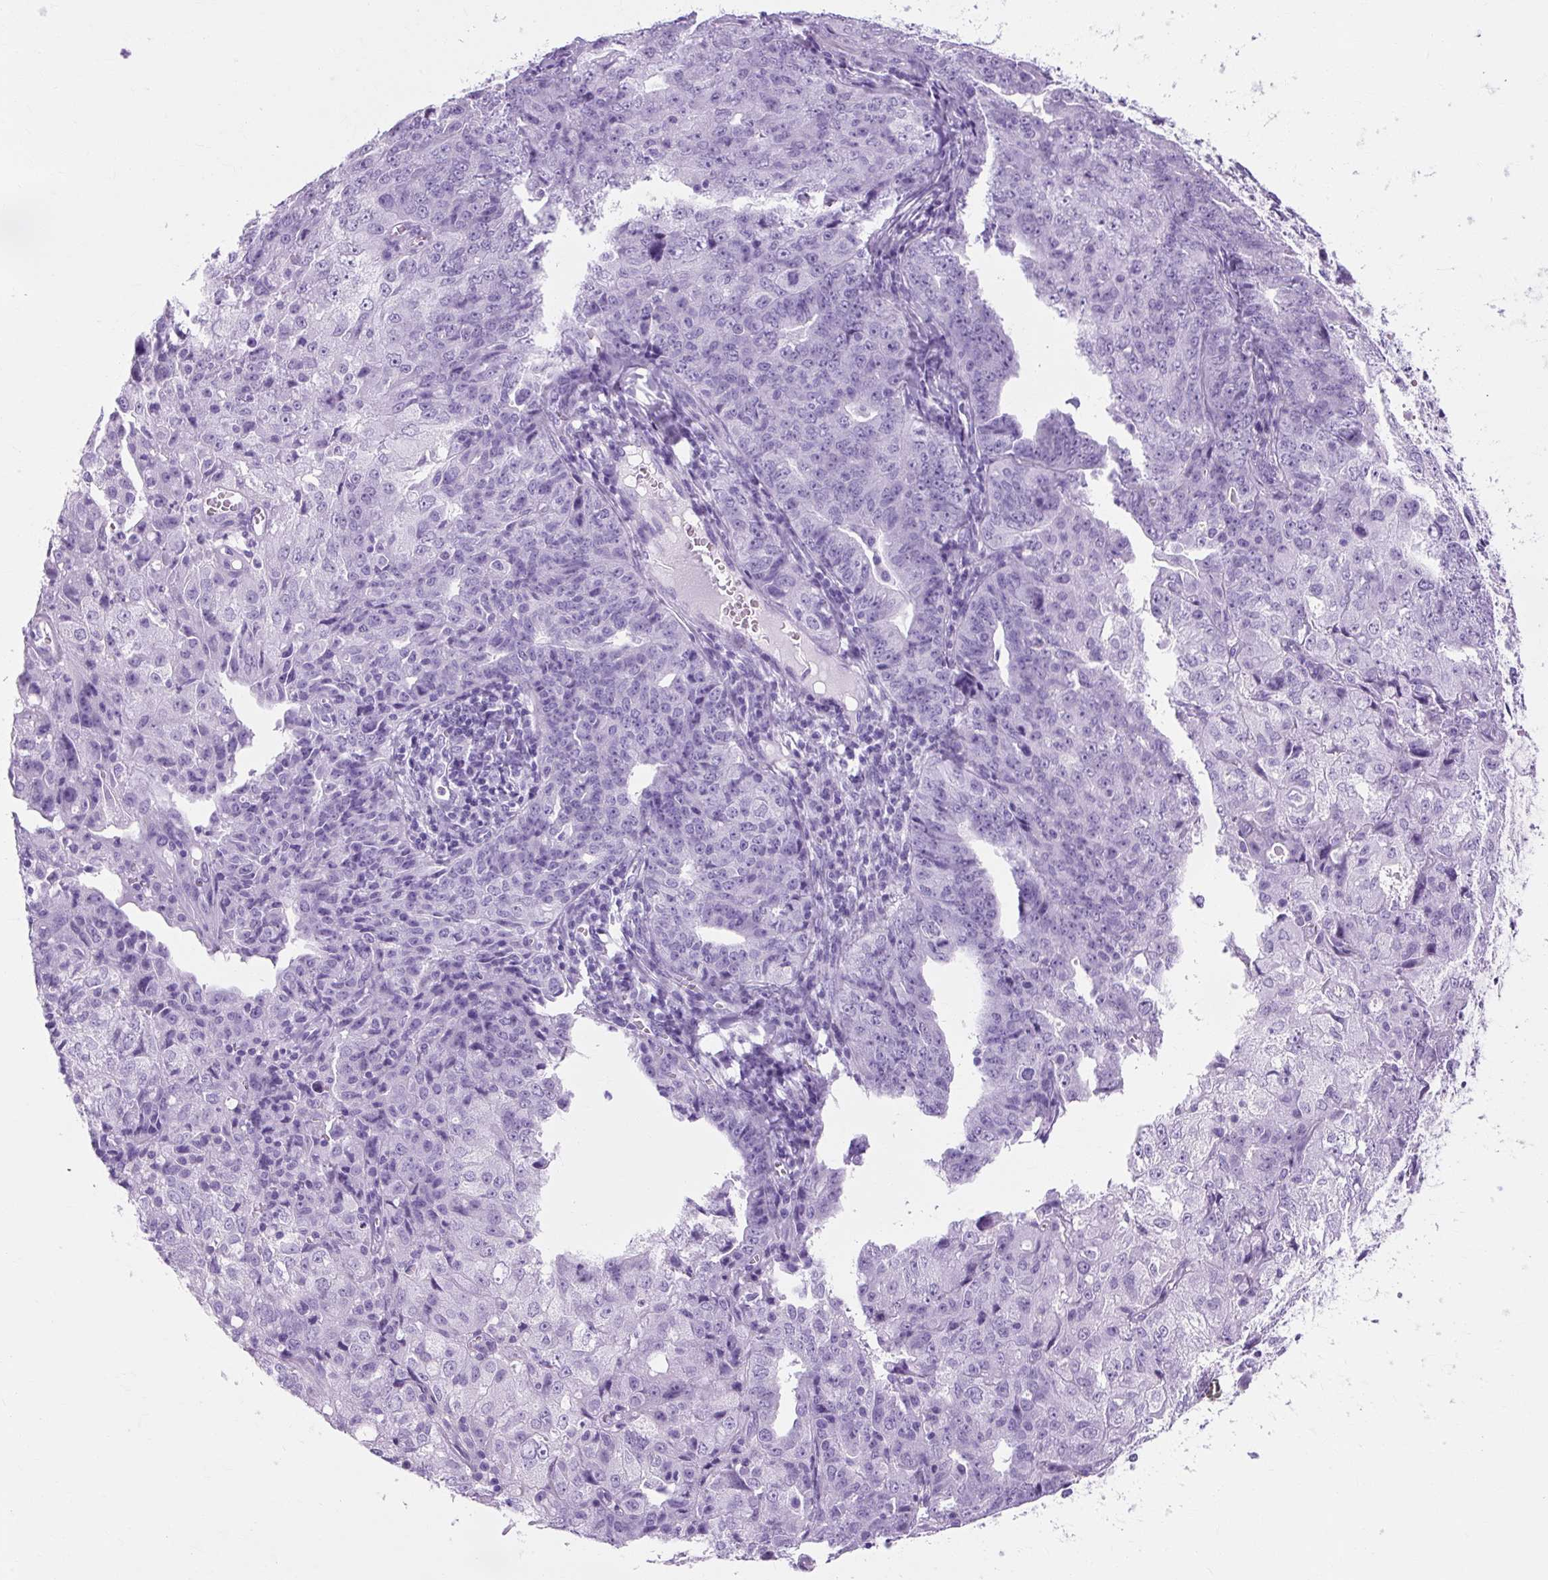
{"staining": {"intensity": "negative", "quantity": "none", "location": "none"}, "tissue": "endometrial cancer", "cell_type": "Tumor cells", "image_type": "cancer", "snomed": [{"axis": "morphology", "description": "Adenocarcinoma, NOS"}, {"axis": "topography", "description": "Endometrium"}], "caption": "Immunohistochemical staining of human endometrial cancer shows no significant staining in tumor cells.", "gene": "TMEM89", "patient": {"sex": "female", "age": 61}}